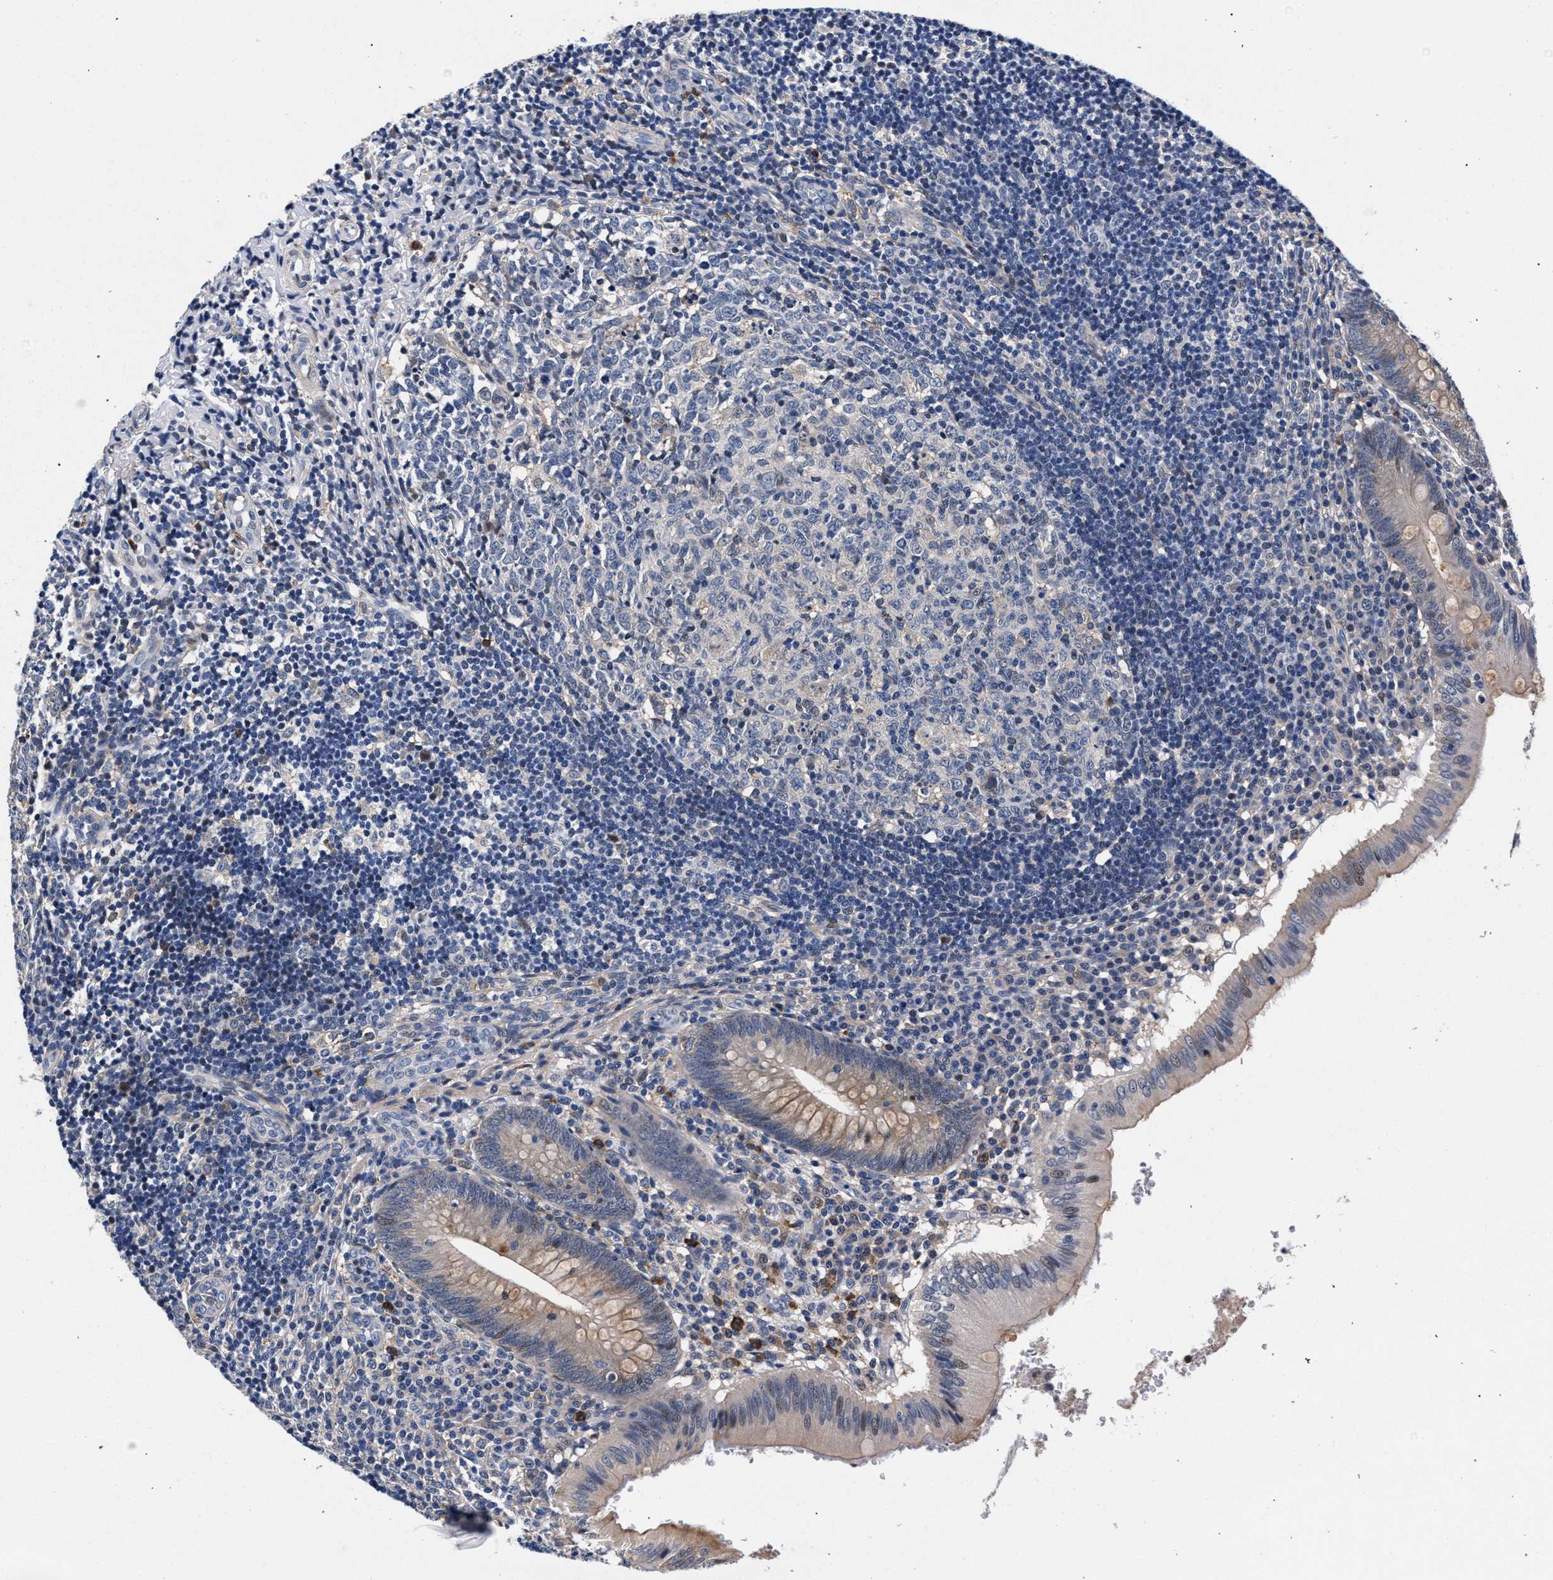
{"staining": {"intensity": "moderate", "quantity": "25%-75%", "location": "cytoplasmic/membranous,nuclear"}, "tissue": "appendix", "cell_type": "Glandular cells", "image_type": "normal", "snomed": [{"axis": "morphology", "description": "Normal tissue, NOS"}, {"axis": "topography", "description": "Appendix"}], "caption": "Appendix stained with immunohistochemistry (IHC) demonstrates moderate cytoplasmic/membranous,nuclear positivity in approximately 25%-75% of glandular cells.", "gene": "ZNF462", "patient": {"sex": "male", "age": 8}}